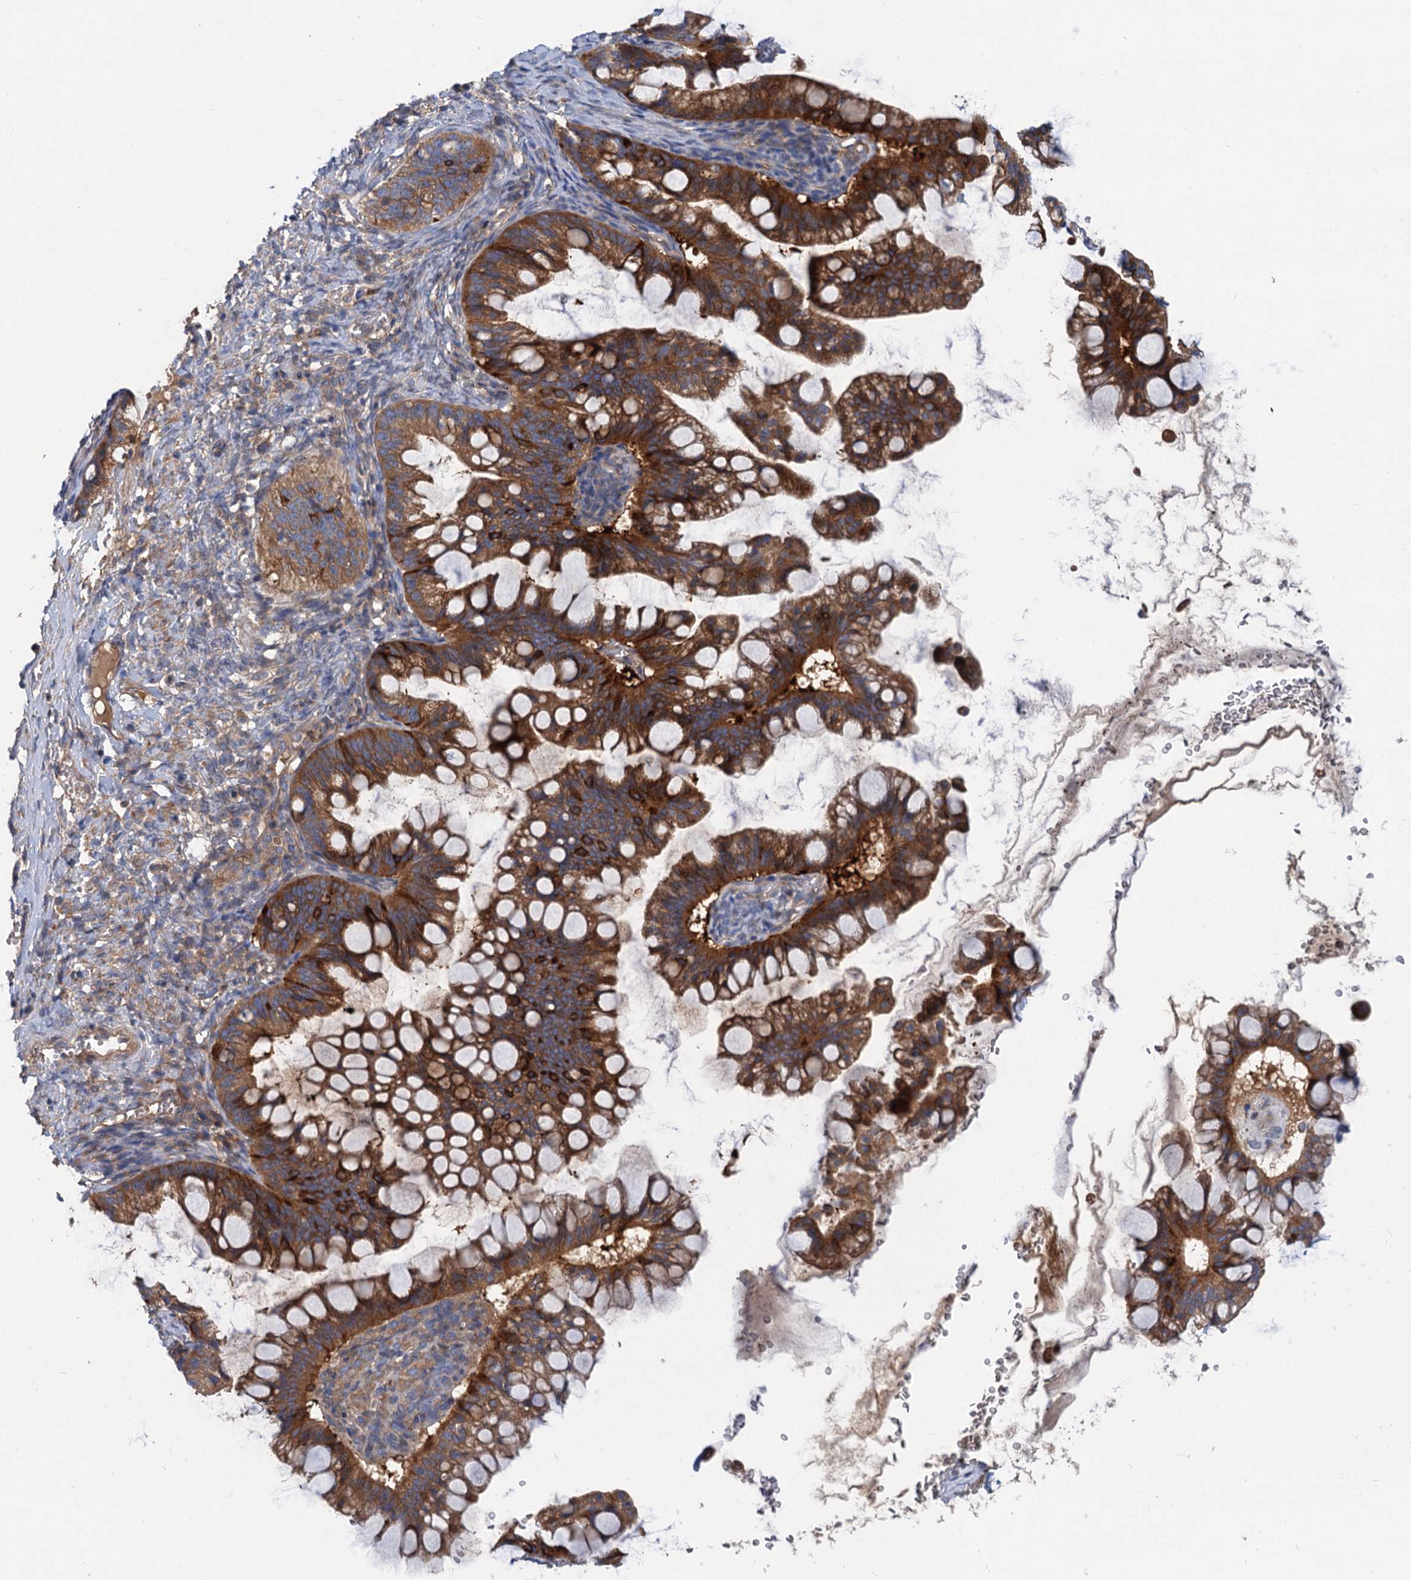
{"staining": {"intensity": "strong", "quantity": ">75%", "location": "cytoplasmic/membranous"}, "tissue": "ovarian cancer", "cell_type": "Tumor cells", "image_type": "cancer", "snomed": [{"axis": "morphology", "description": "Cystadenocarcinoma, mucinous, NOS"}, {"axis": "topography", "description": "Ovary"}], "caption": "Tumor cells display high levels of strong cytoplasmic/membranous staining in approximately >75% of cells in human mucinous cystadenocarcinoma (ovarian).", "gene": "ALKBH7", "patient": {"sex": "female", "age": 73}}